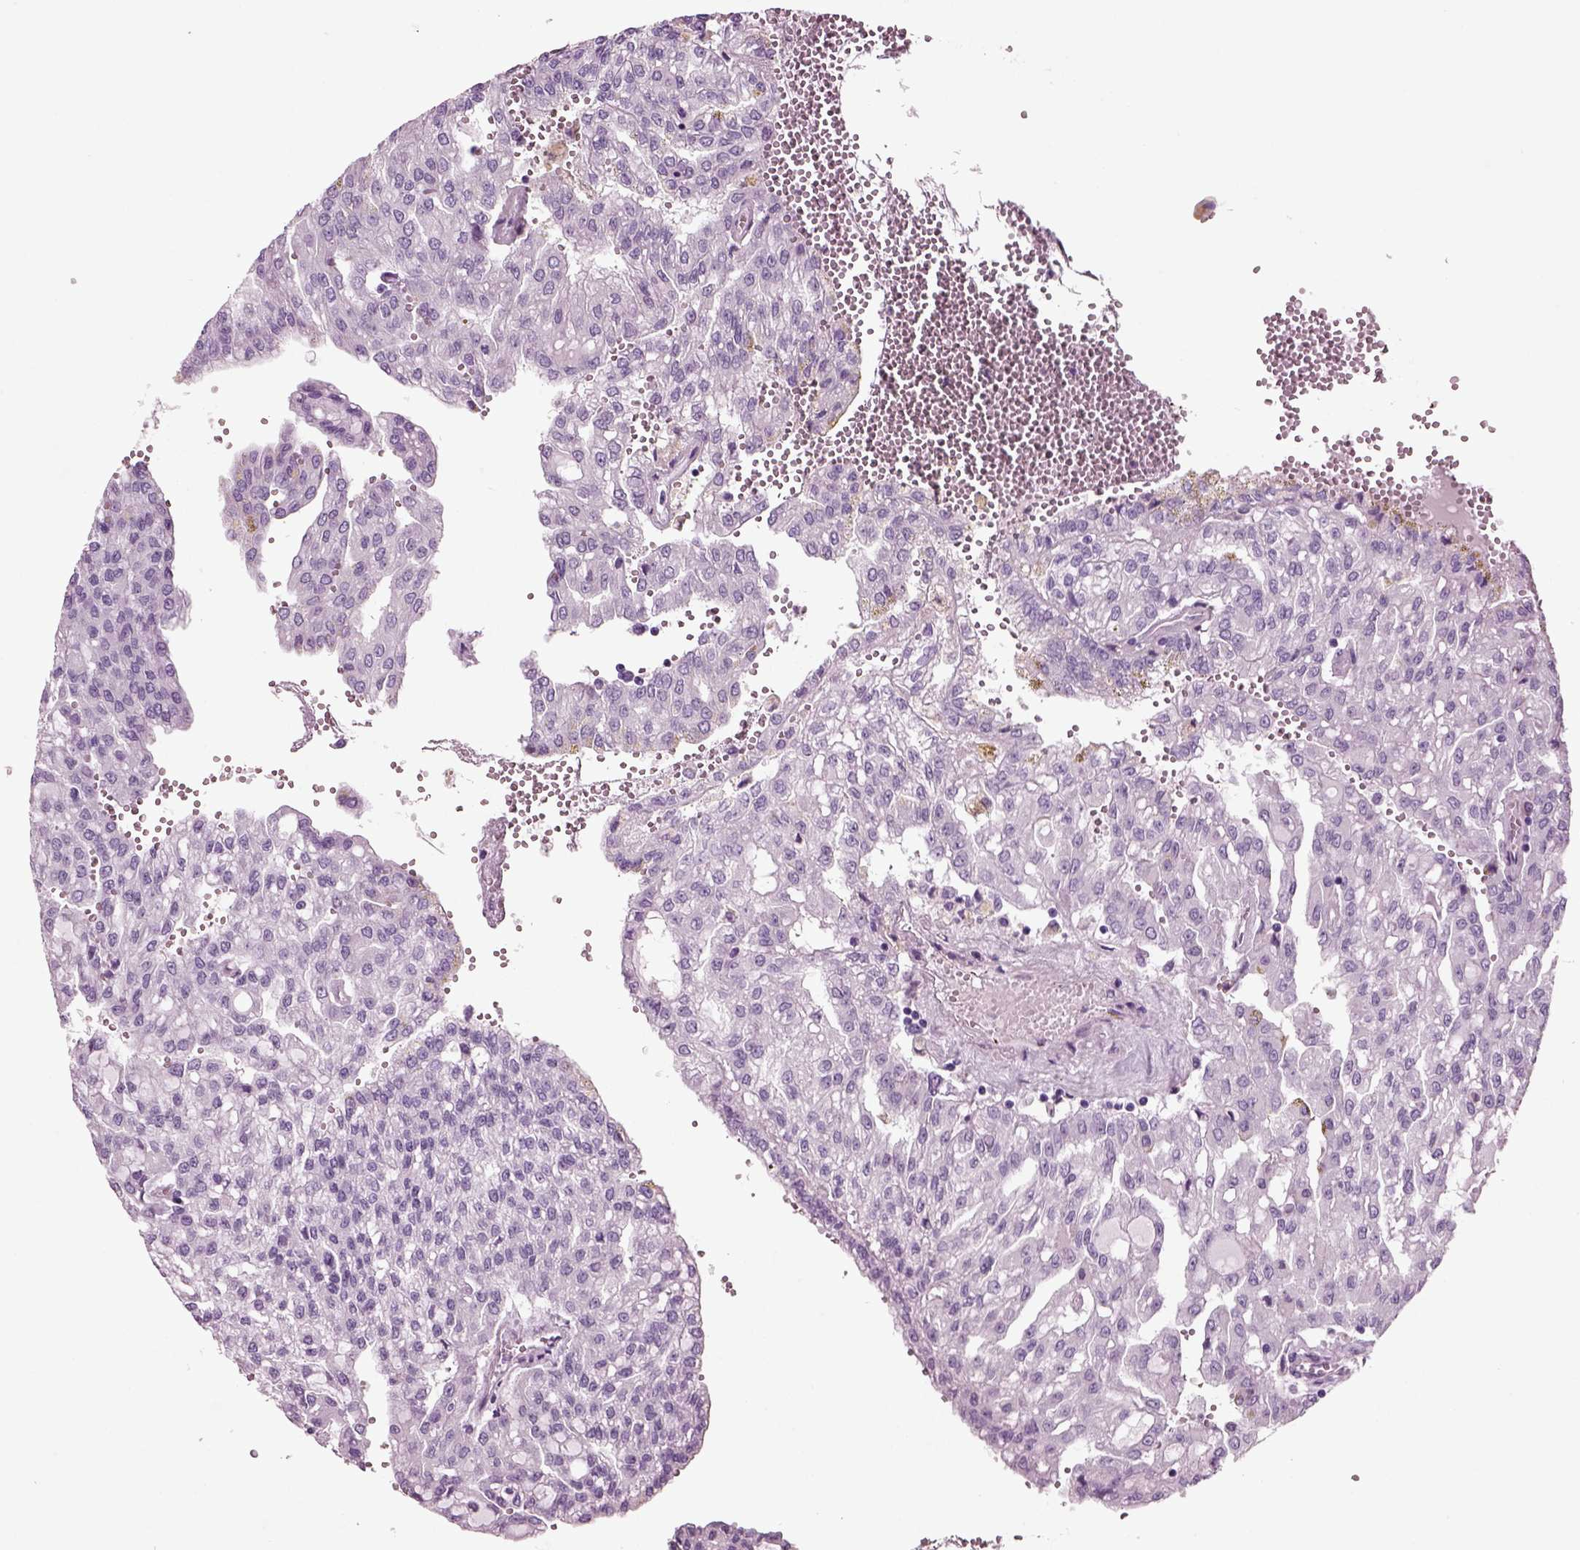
{"staining": {"intensity": "negative", "quantity": "none", "location": "none"}, "tissue": "renal cancer", "cell_type": "Tumor cells", "image_type": "cancer", "snomed": [{"axis": "morphology", "description": "Adenocarcinoma, NOS"}, {"axis": "topography", "description": "Kidney"}], "caption": "DAB (3,3'-diaminobenzidine) immunohistochemical staining of human renal adenocarcinoma shows no significant staining in tumor cells.", "gene": "CRABP1", "patient": {"sex": "male", "age": 63}}